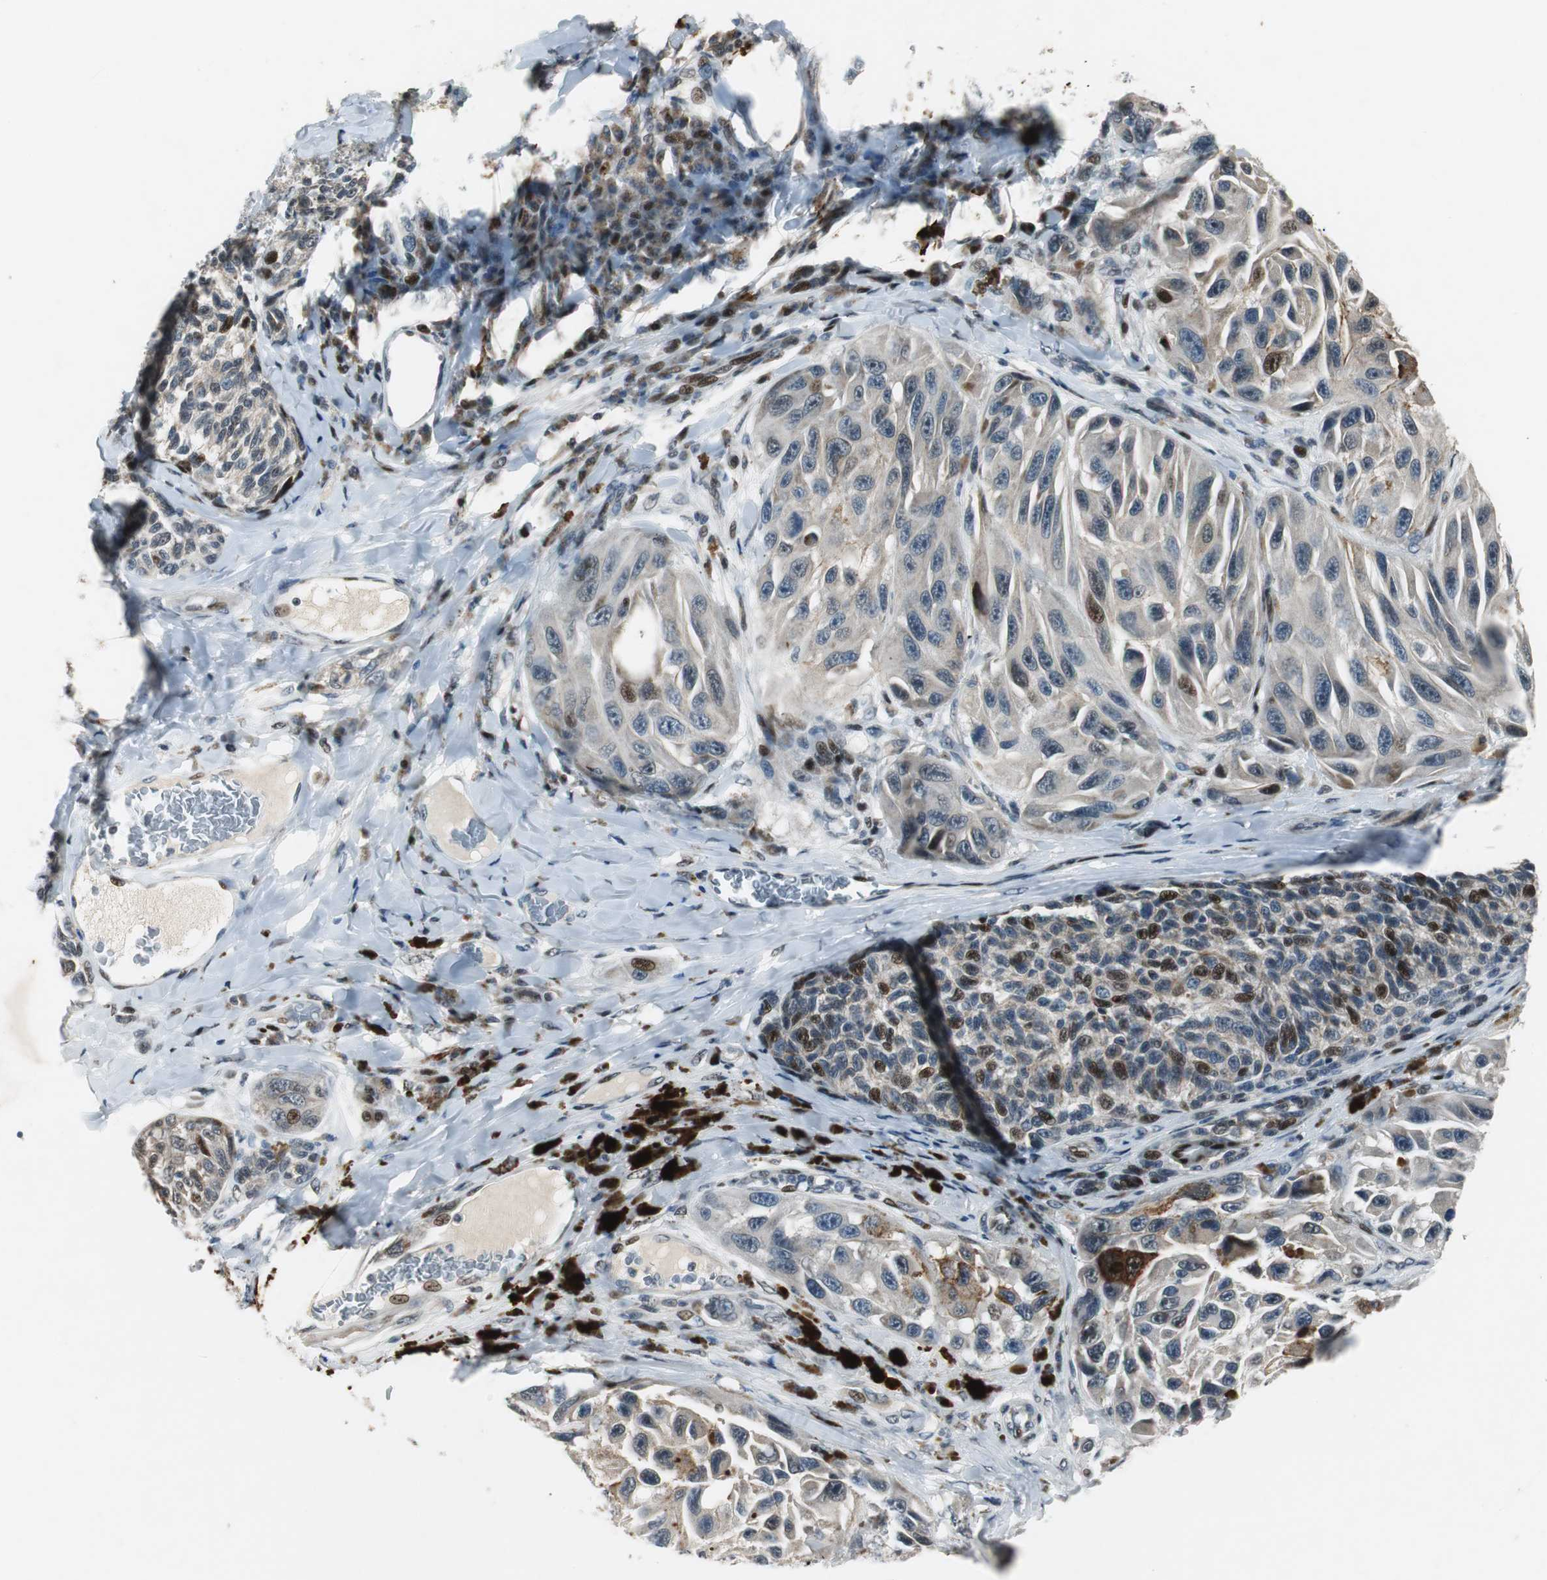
{"staining": {"intensity": "moderate", "quantity": "<25%", "location": "cytoplasmic/membranous"}, "tissue": "melanoma", "cell_type": "Tumor cells", "image_type": "cancer", "snomed": [{"axis": "morphology", "description": "Malignant melanoma, NOS"}, {"axis": "topography", "description": "Skin"}], "caption": "Malignant melanoma was stained to show a protein in brown. There is low levels of moderate cytoplasmic/membranous positivity in about <25% of tumor cells.", "gene": "AJUBA", "patient": {"sex": "female", "age": 73}}